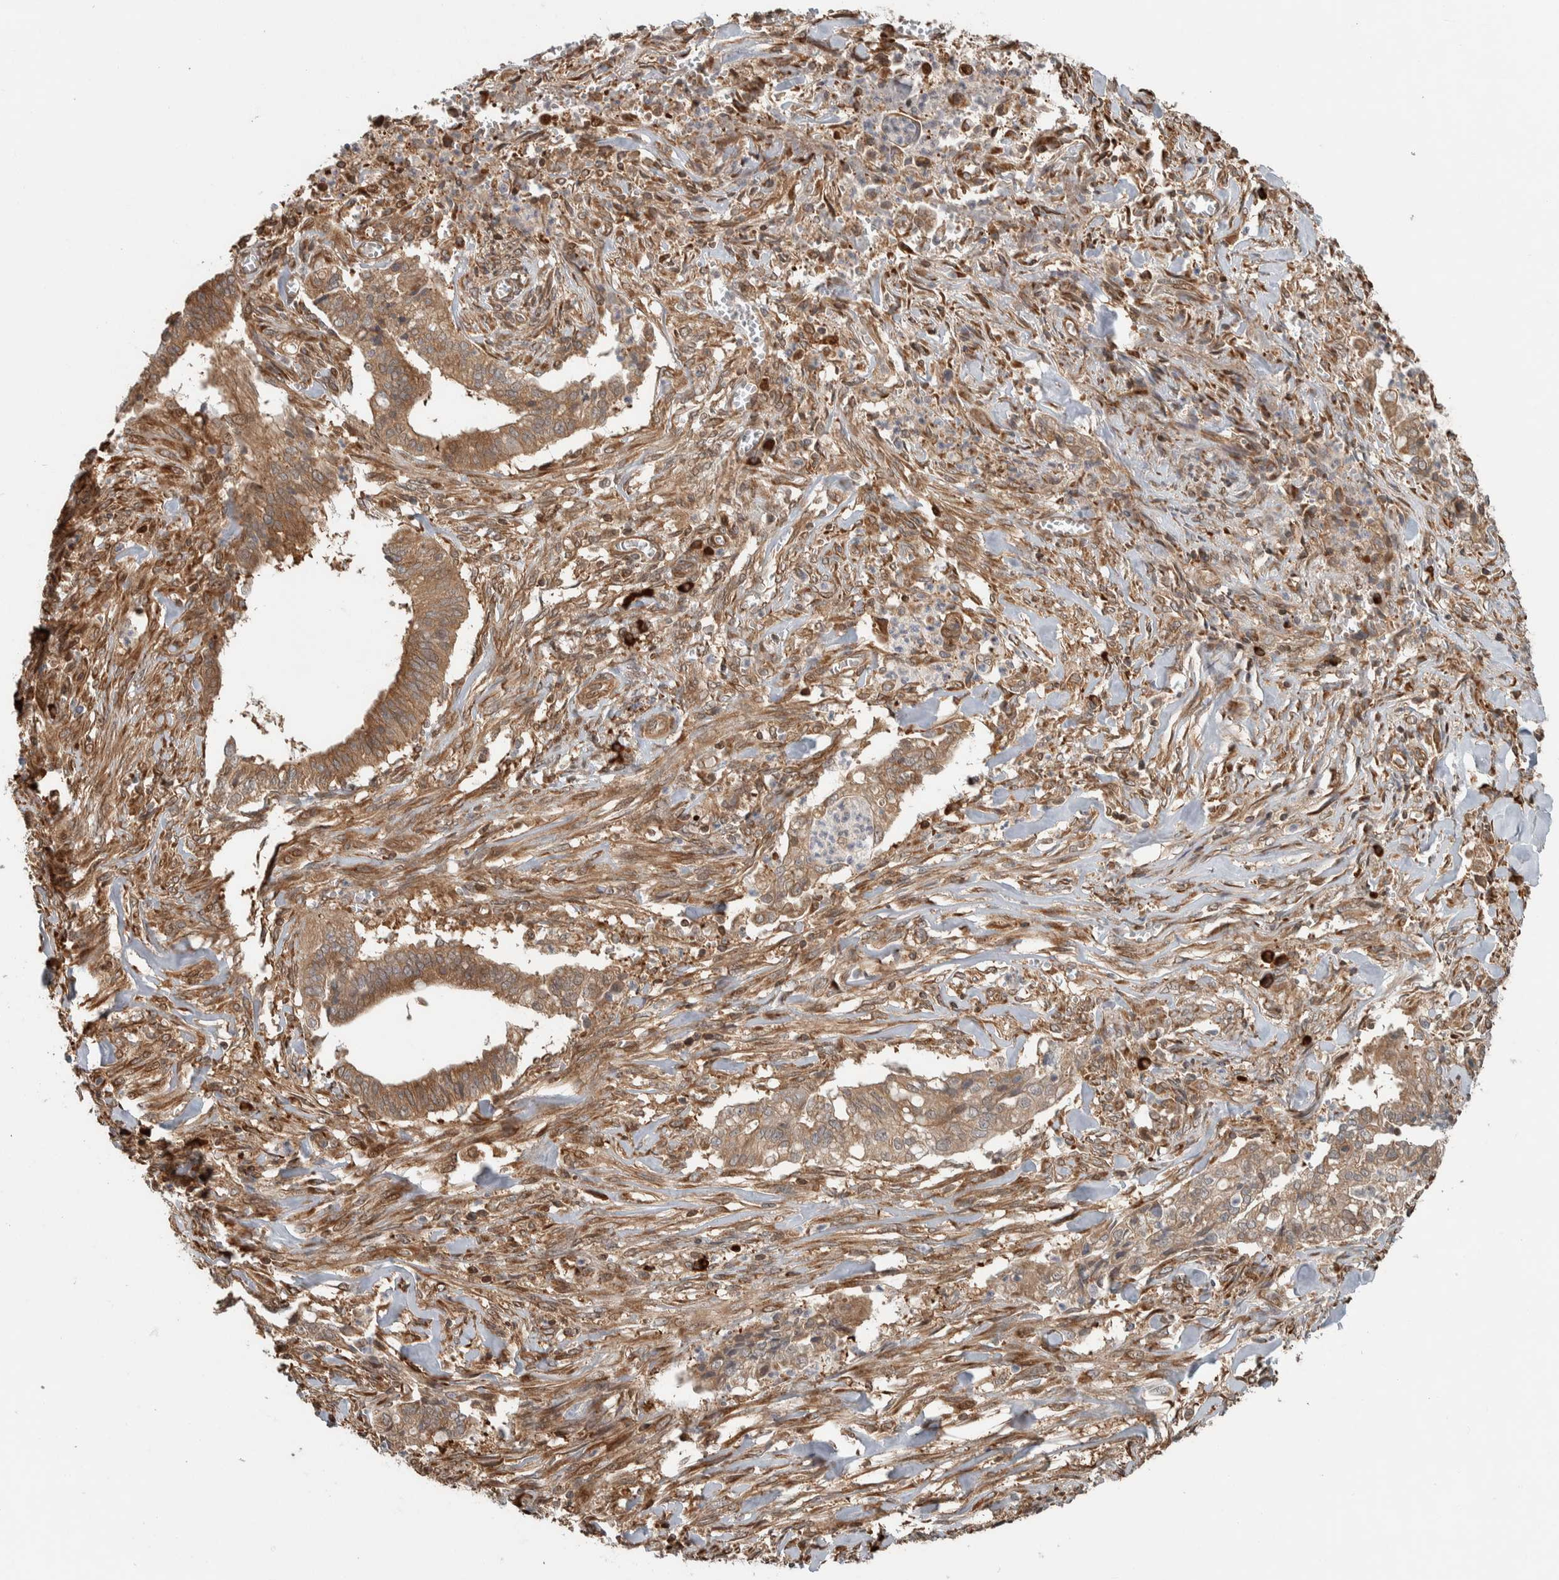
{"staining": {"intensity": "moderate", "quantity": ">75%", "location": "cytoplasmic/membranous"}, "tissue": "cervical cancer", "cell_type": "Tumor cells", "image_type": "cancer", "snomed": [{"axis": "morphology", "description": "Adenocarcinoma, NOS"}, {"axis": "topography", "description": "Cervix"}], "caption": "Protein analysis of adenocarcinoma (cervical) tissue shows moderate cytoplasmic/membranous staining in approximately >75% of tumor cells.", "gene": "CNTROB", "patient": {"sex": "female", "age": 44}}